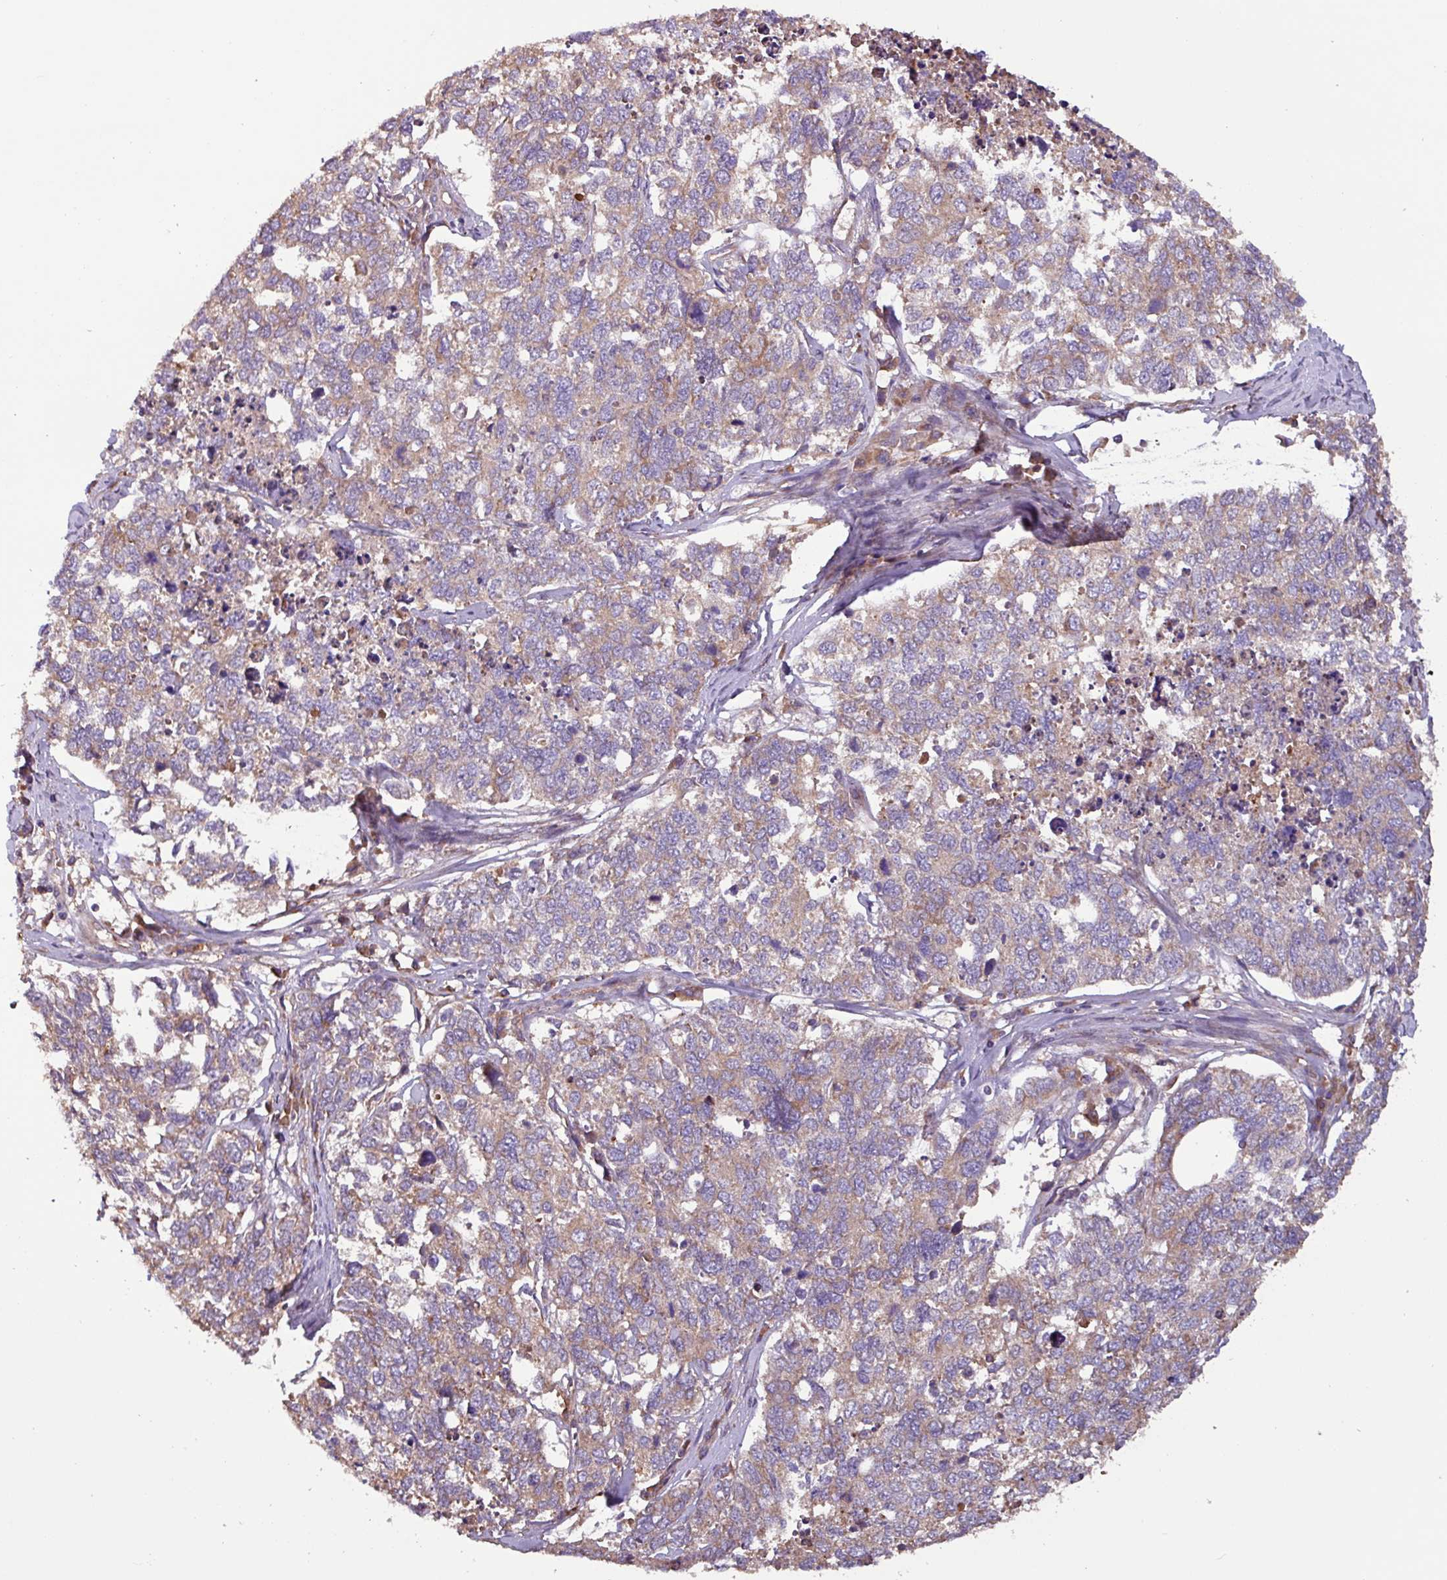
{"staining": {"intensity": "weak", "quantity": ">75%", "location": "cytoplasmic/membranous"}, "tissue": "cervical cancer", "cell_type": "Tumor cells", "image_type": "cancer", "snomed": [{"axis": "morphology", "description": "Squamous cell carcinoma, NOS"}, {"axis": "topography", "description": "Cervix"}], "caption": "Cervical squamous cell carcinoma stained for a protein (brown) reveals weak cytoplasmic/membranous positive staining in approximately >75% of tumor cells.", "gene": "PTPRQ", "patient": {"sex": "female", "age": 63}}